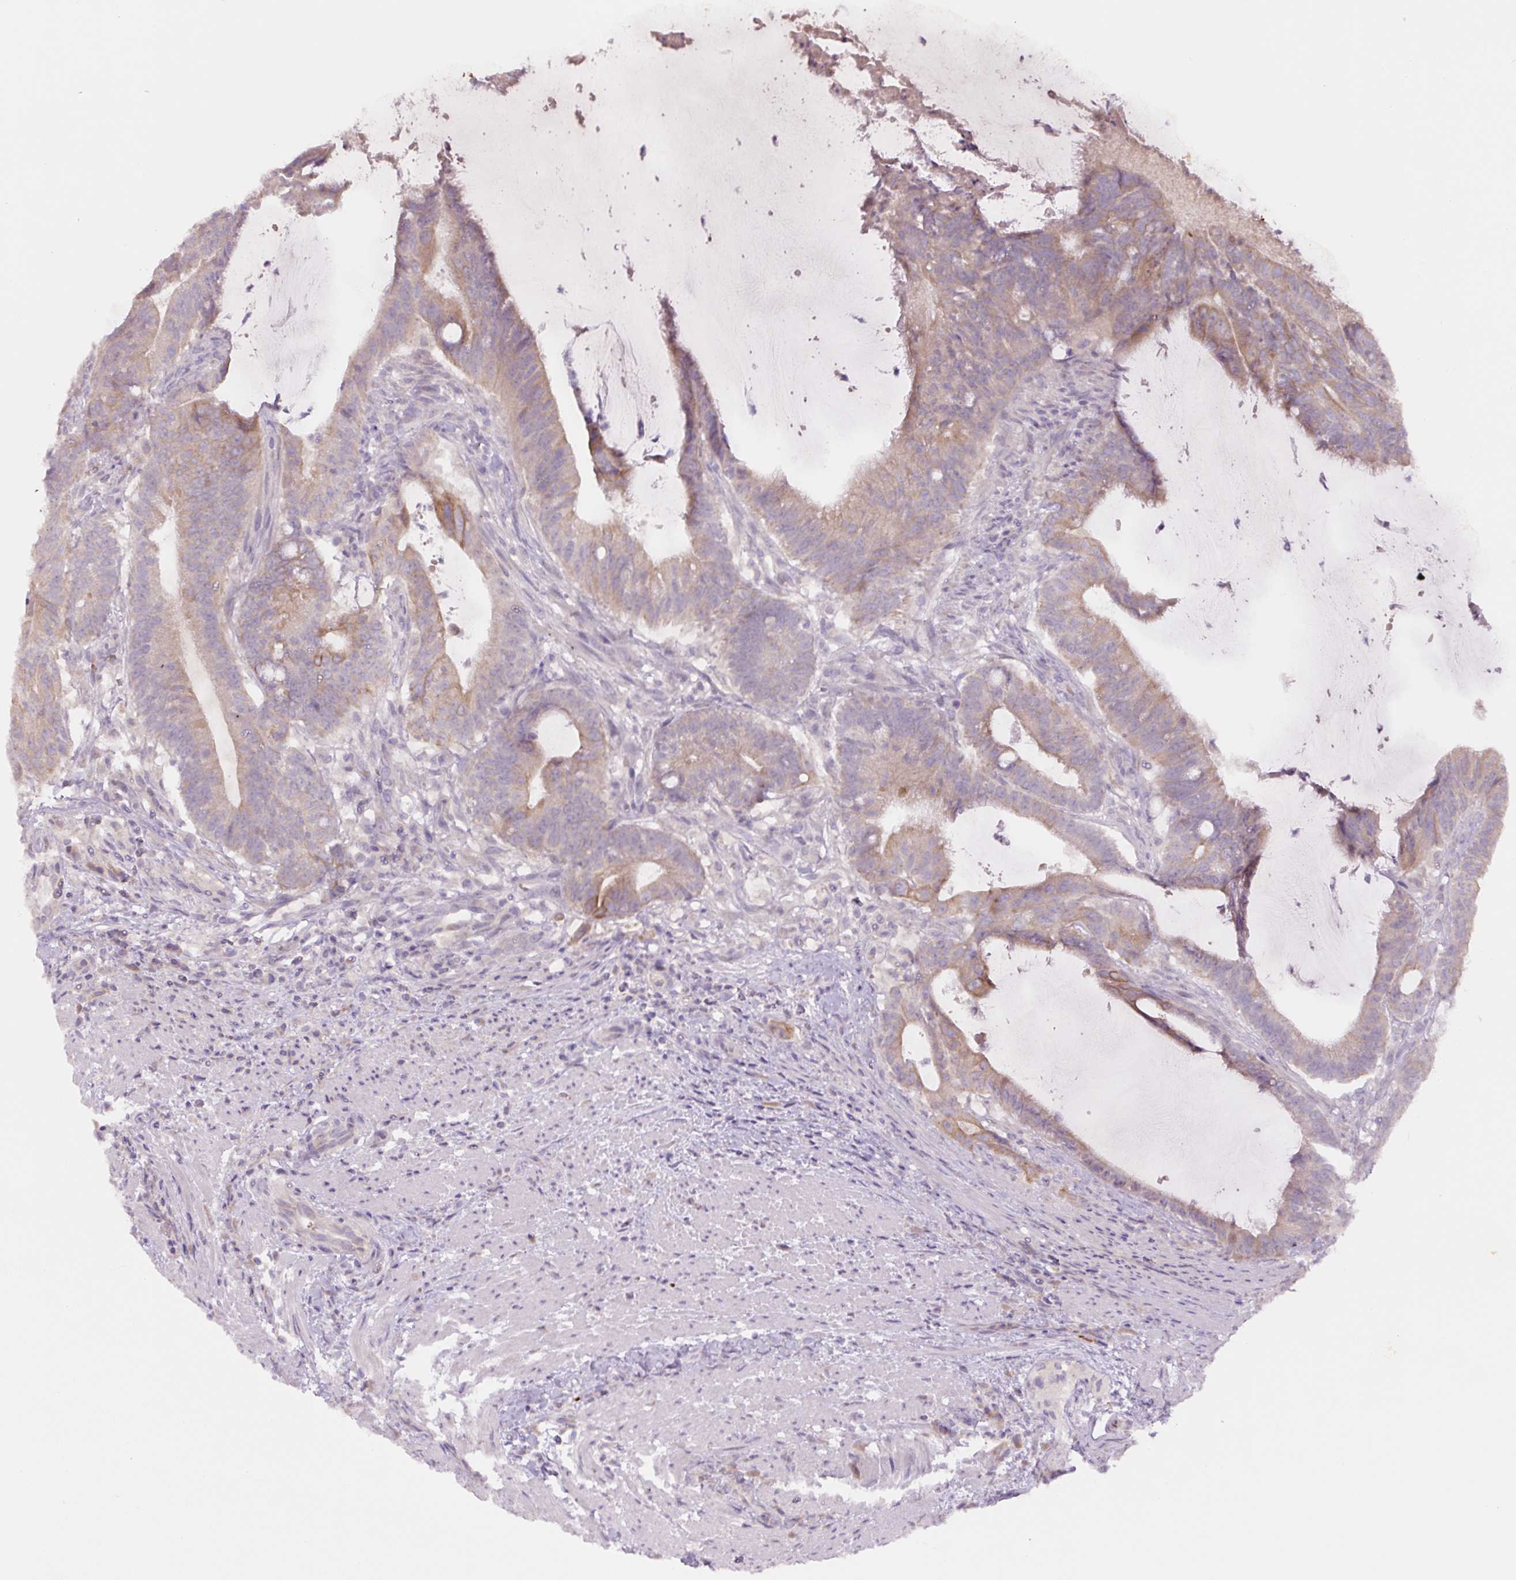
{"staining": {"intensity": "weak", "quantity": "25%-75%", "location": "cytoplasmic/membranous"}, "tissue": "colorectal cancer", "cell_type": "Tumor cells", "image_type": "cancer", "snomed": [{"axis": "morphology", "description": "Adenocarcinoma, NOS"}, {"axis": "topography", "description": "Colon"}], "caption": "The photomicrograph reveals immunohistochemical staining of colorectal cancer. There is weak cytoplasmic/membranous positivity is present in approximately 25%-75% of tumor cells.", "gene": "YIF1B", "patient": {"sex": "female", "age": 43}}